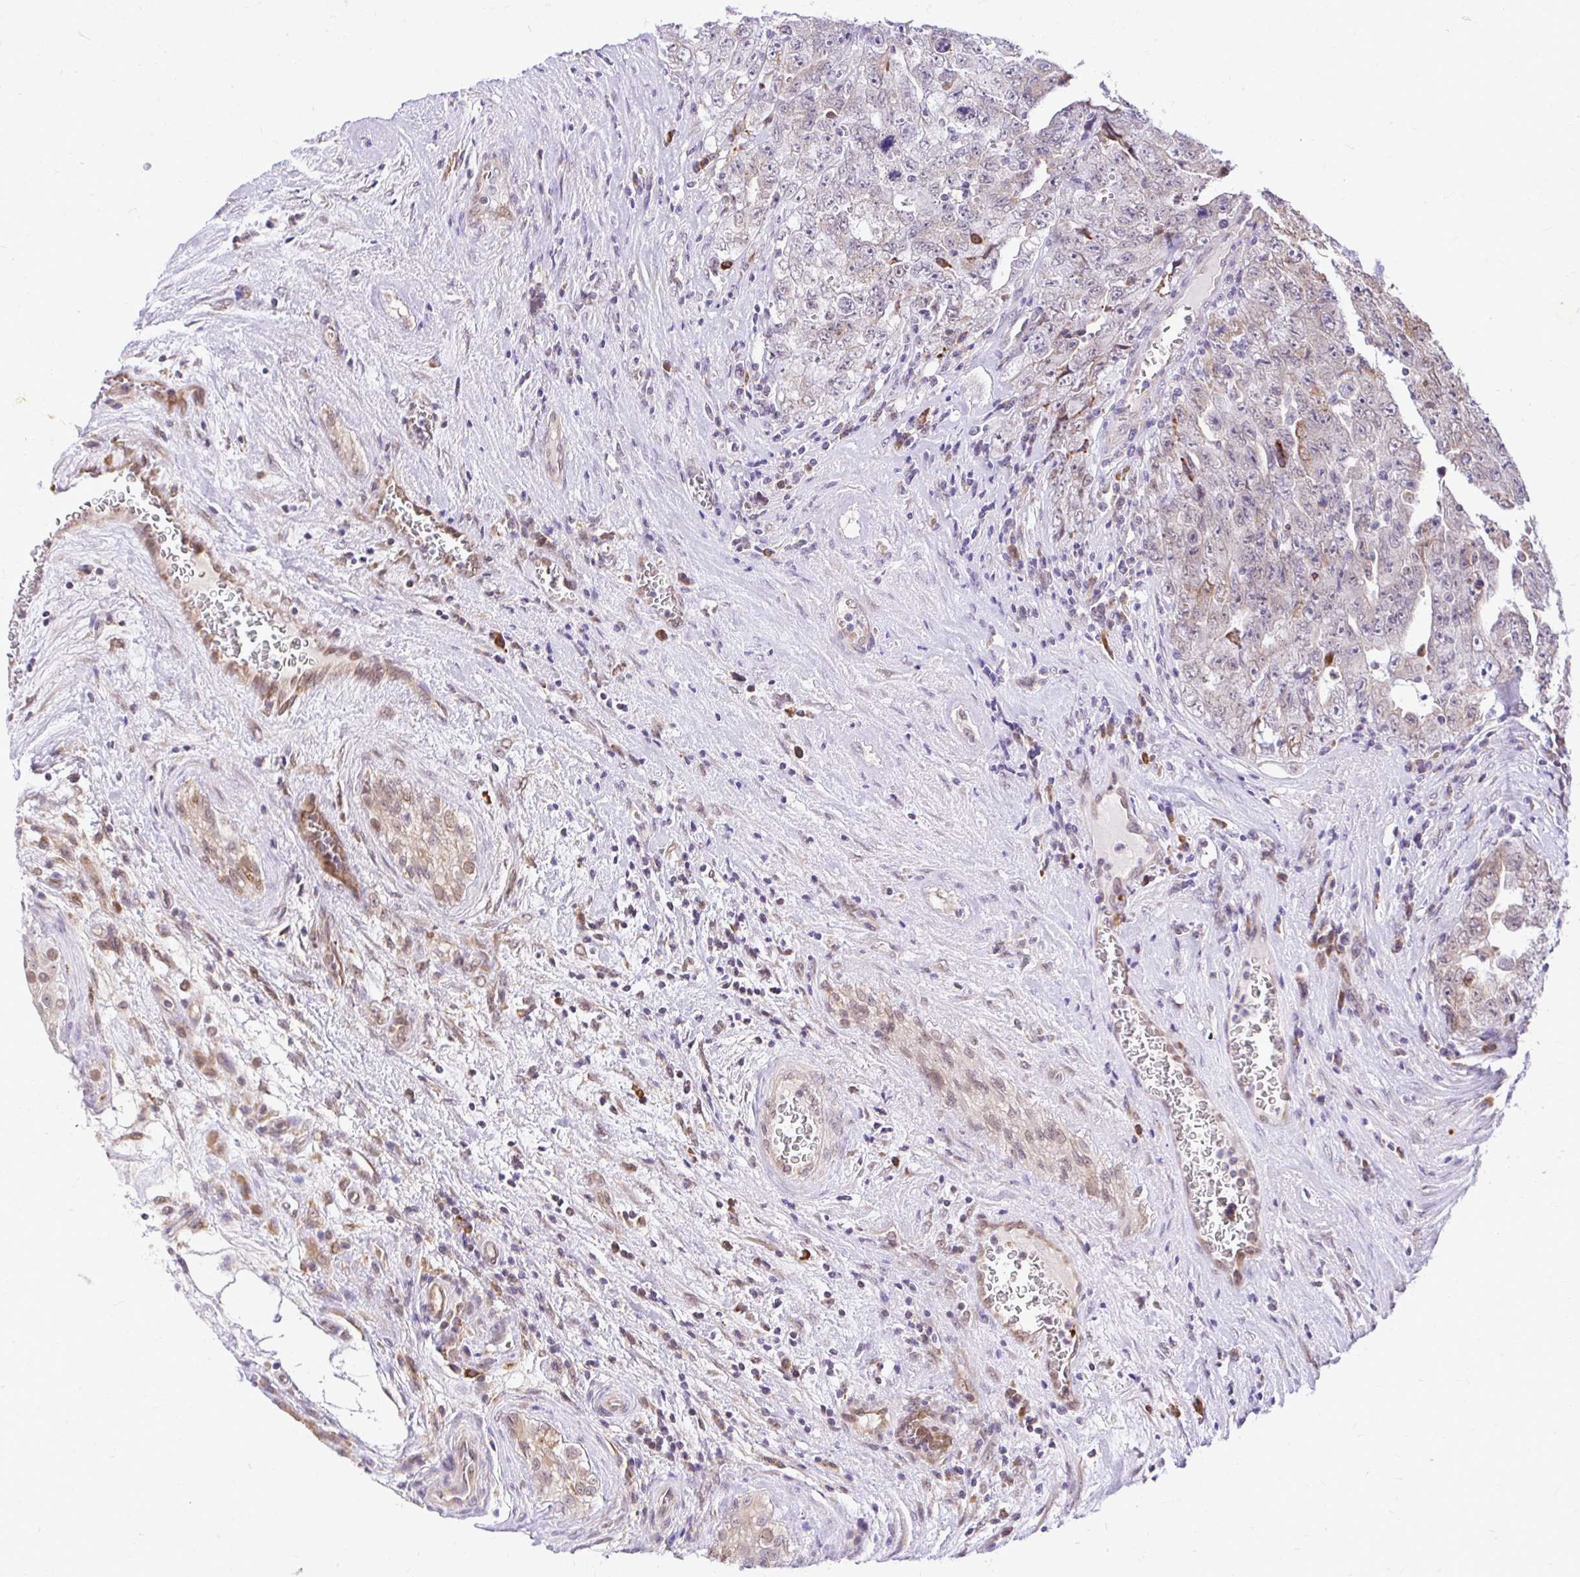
{"staining": {"intensity": "moderate", "quantity": "25%-75%", "location": "cytoplasmic/membranous"}, "tissue": "testis cancer", "cell_type": "Tumor cells", "image_type": "cancer", "snomed": [{"axis": "morphology", "description": "Carcinoma, Embryonal, NOS"}, {"axis": "topography", "description": "Testis"}], "caption": "Embryonal carcinoma (testis) stained with DAB (3,3'-diaminobenzidine) immunohistochemistry (IHC) displays medium levels of moderate cytoplasmic/membranous positivity in approximately 25%-75% of tumor cells.", "gene": "NAALAD2", "patient": {"sex": "male", "age": 28}}